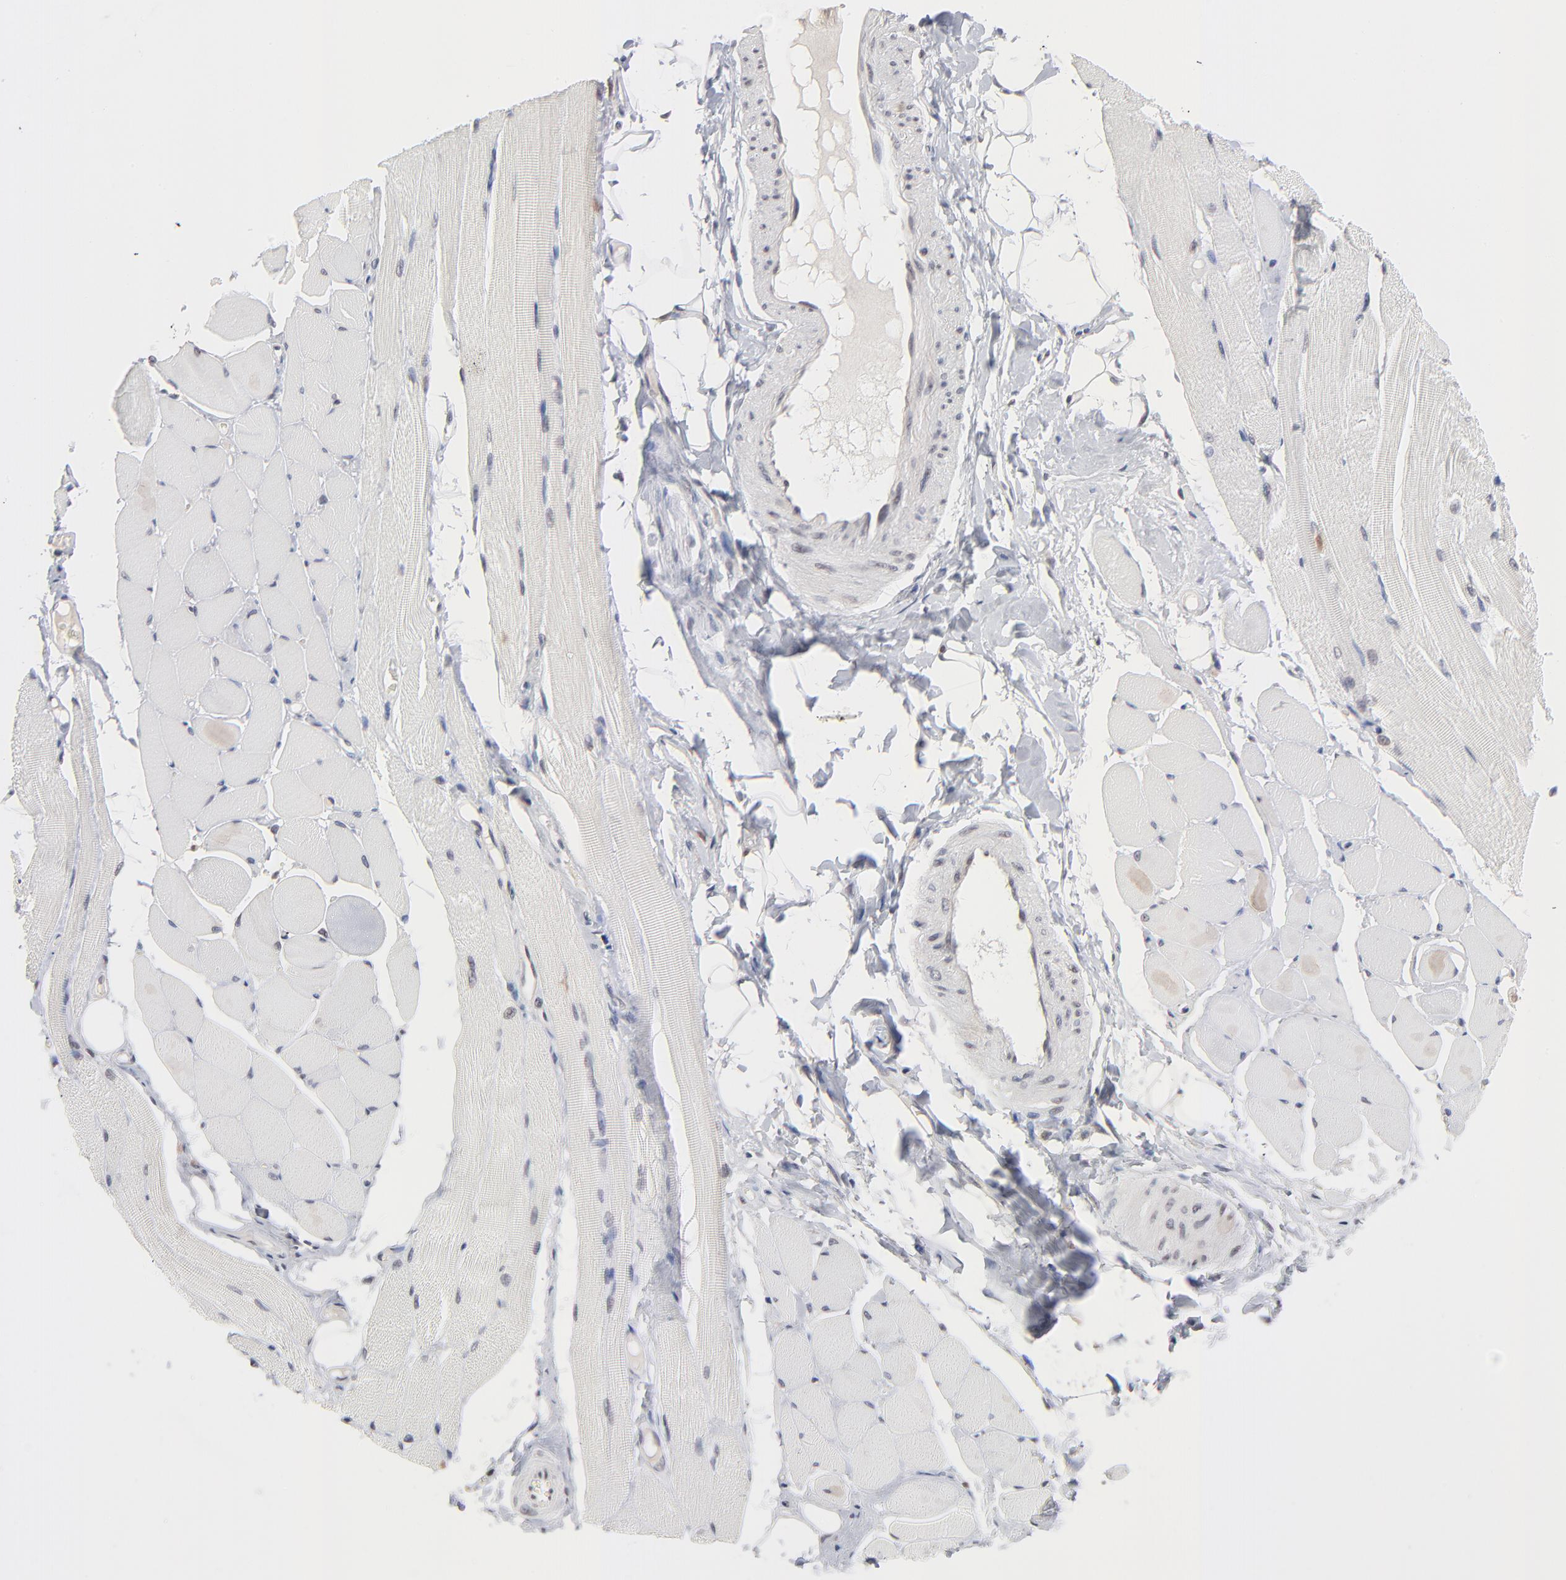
{"staining": {"intensity": "negative", "quantity": "none", "location": "none"}, "tissue": "skeletal muscle", "cell_type": "Myocytes", "image_type": "normal", "snomed": [{"axis": "morphology", "description": "Normal tissue, NOS"}, {"axis": "topography", "description": "Skeletal muscle"}, {"axis": "topography", "description": "Peripheral nerve tissue"}], "caption": "This is an immunohistochemistry (IHC) histopathology image of normal human skeletal muscle. There is no positivity in myocytes.", "gene": "MBIP", "patient": {"sex": "female", "age": 84}}